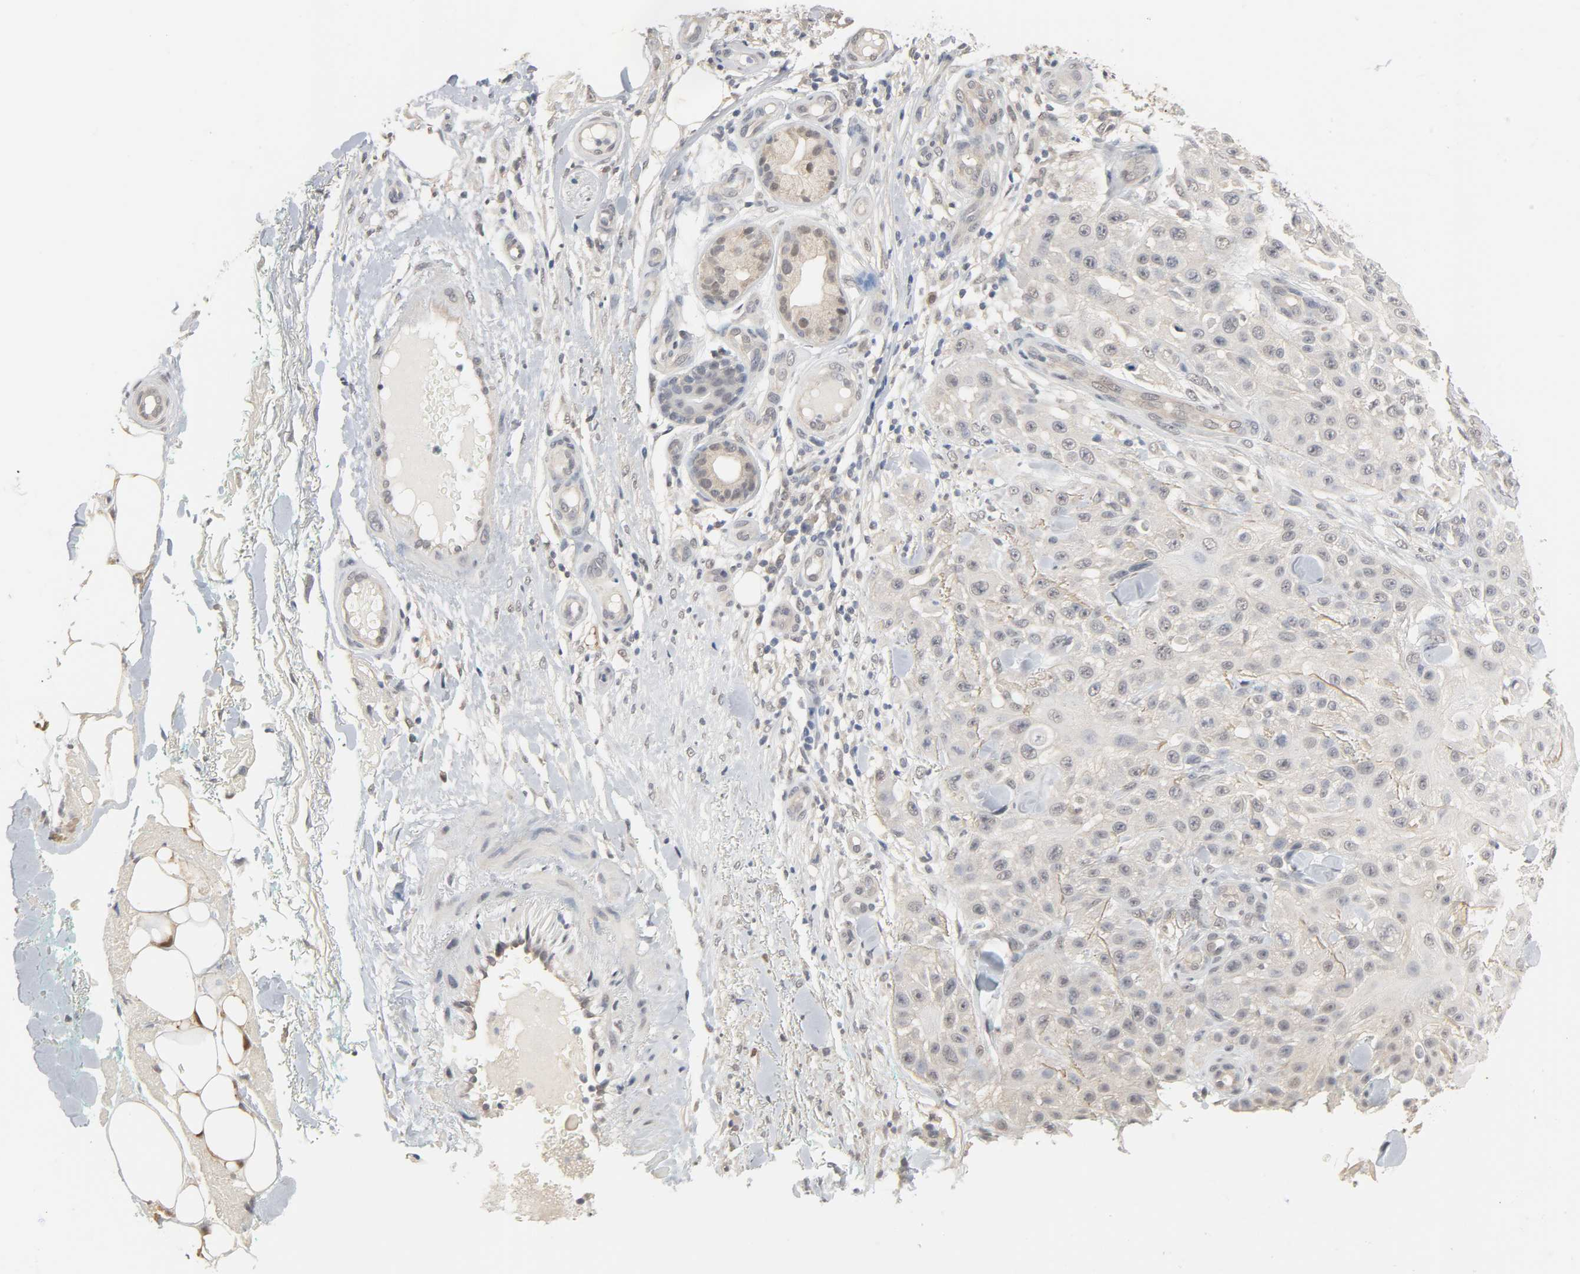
{"staining": {"intensity": "negative", "quantity": "none", "location": "none"}, "tissue": "skin cancer", "cell_type": "Tumor cells", "image_type": "cancer", "snomed": [{"axis": "morphology", "description": "Squamous cell carcinoma, NOS"}, {"axis": "topography", "description": "Skin"}], "caption": "An image of human skin squamous cell carcinoma is negative for staining in tumor cells.", "gene": "ACSS2", "patient": {"sex": "female", "age": 42}}